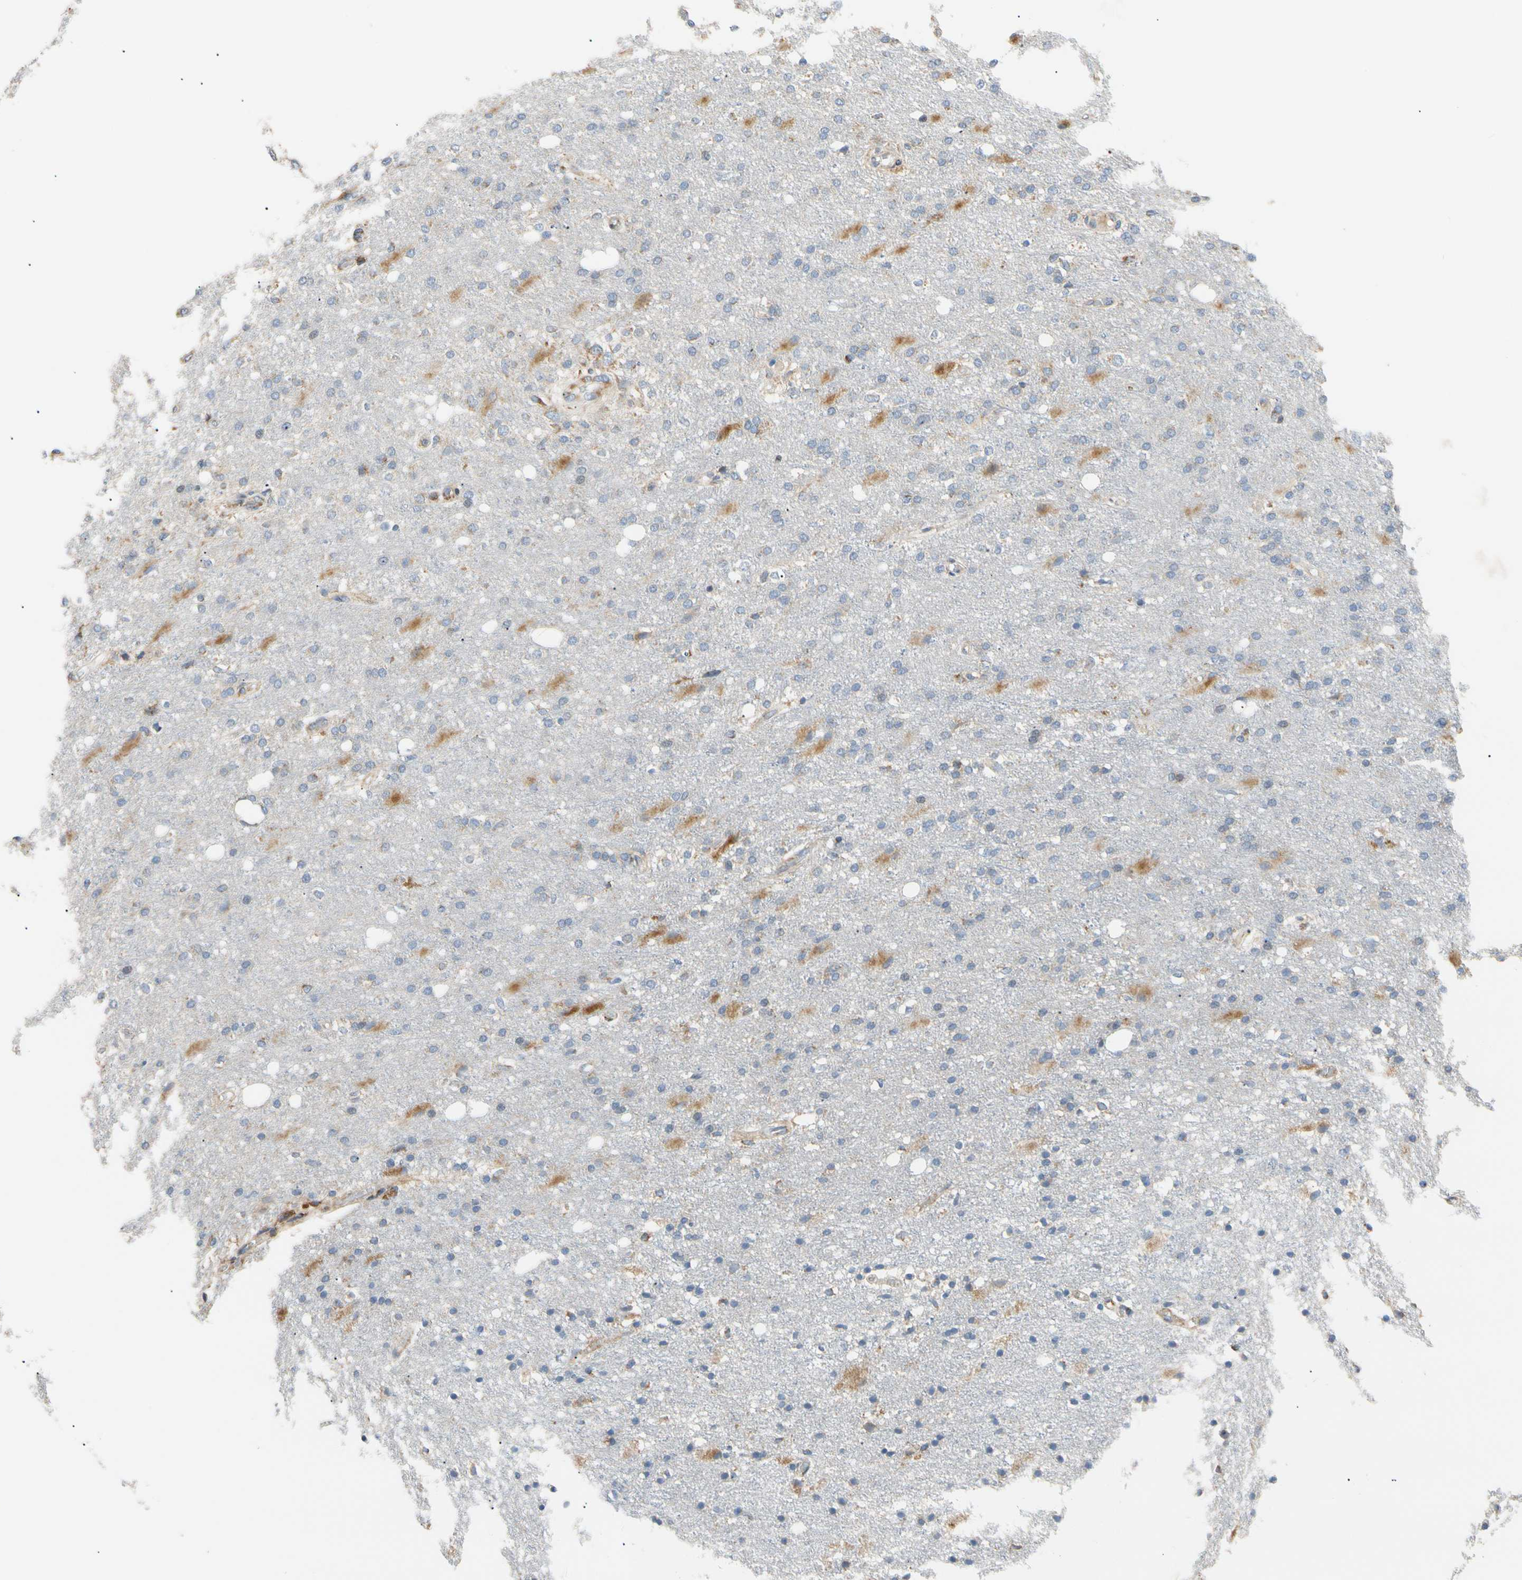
{"staining": {"intensity": "moderate", "quantity": "<25%", "location": "cytoplasmic/membranous"}, "tissue": "glioma", "cell_type": "Tumor cells", "image_type": "cancer", "snomed": [{"axis": "morphology", "description": "Normal tissue, NOS"}, {"axis": "morphology", "description": "Glioma, malignant, High grade"}, {"axis": "topography", "description": "Cerebral cortex"}], "caption": "Immunohistochemical staining of human glioma demonstrates low levels of moderate cytoplasmic/membranous protein staining in approximately <25% of tumor cells.", "gene": "PLGRKT", "patient": {"sex": "male", "age": 77}}